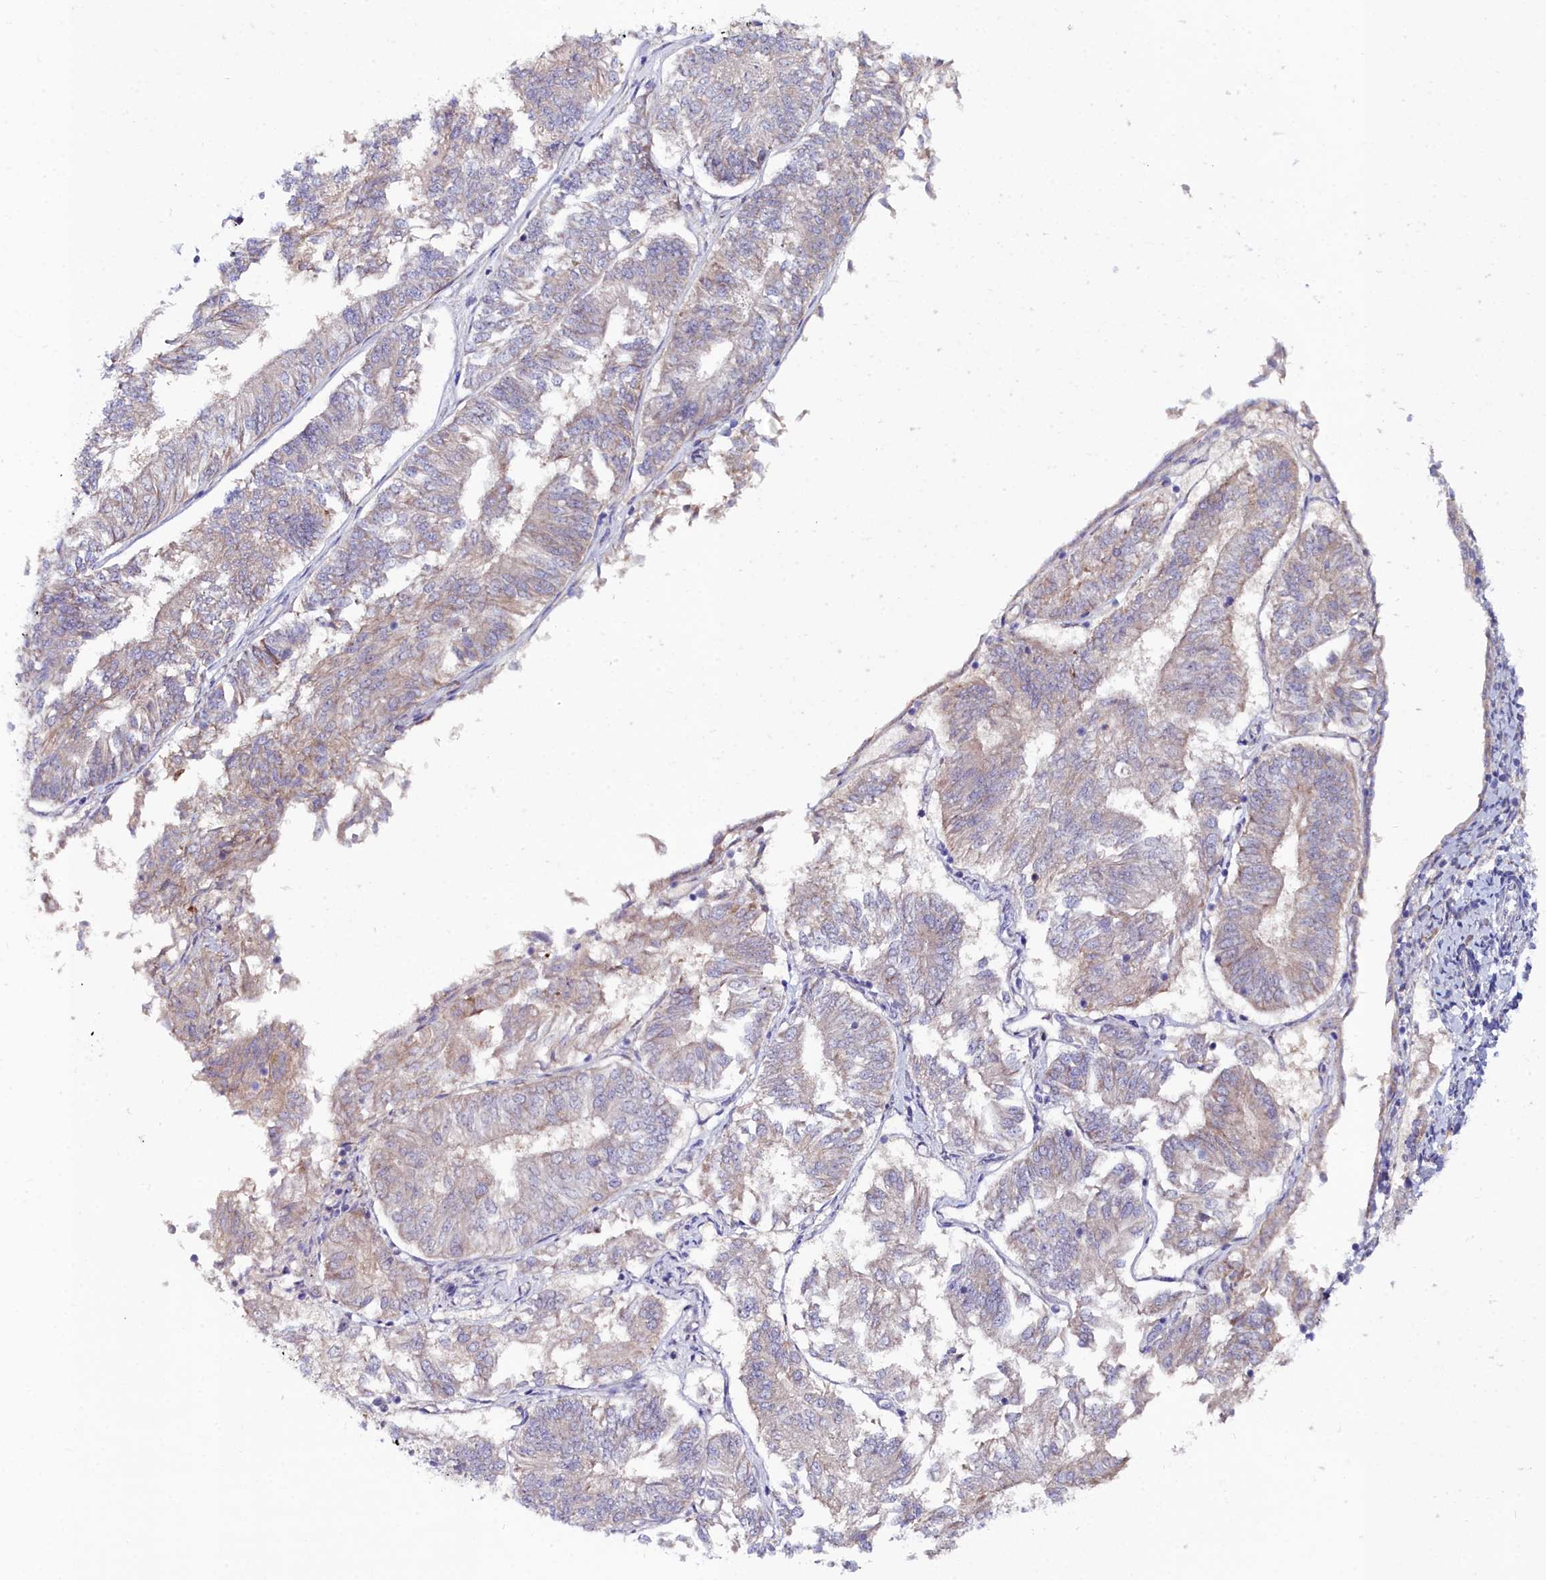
{"staining": {"intensity": "weak", "quantity": "<25%", "location": "cytoplasmic/membranous"}, "tissue": "endometrial cancer", "cell_type": "Tumor cells", "image_type": "cancer", "snomed": [{"axis": "morphology", "description": "Adenocarcinoma, NOS"}, {"axis": "topography", "description": "Endometrium"}], "caption": "High power microscopy image of an immunohistochemistry (IHC) histopathology image of endometrial adenocarcinoma, revealing no significant positivity in tumor cells. (DAB (3,3'-diaminobenzidine) immunohistochemistry visualized using brightfield microscopy, high magnification).", "gene": "SLC49A3", "patient": {"sex": "female", "age": 58}}